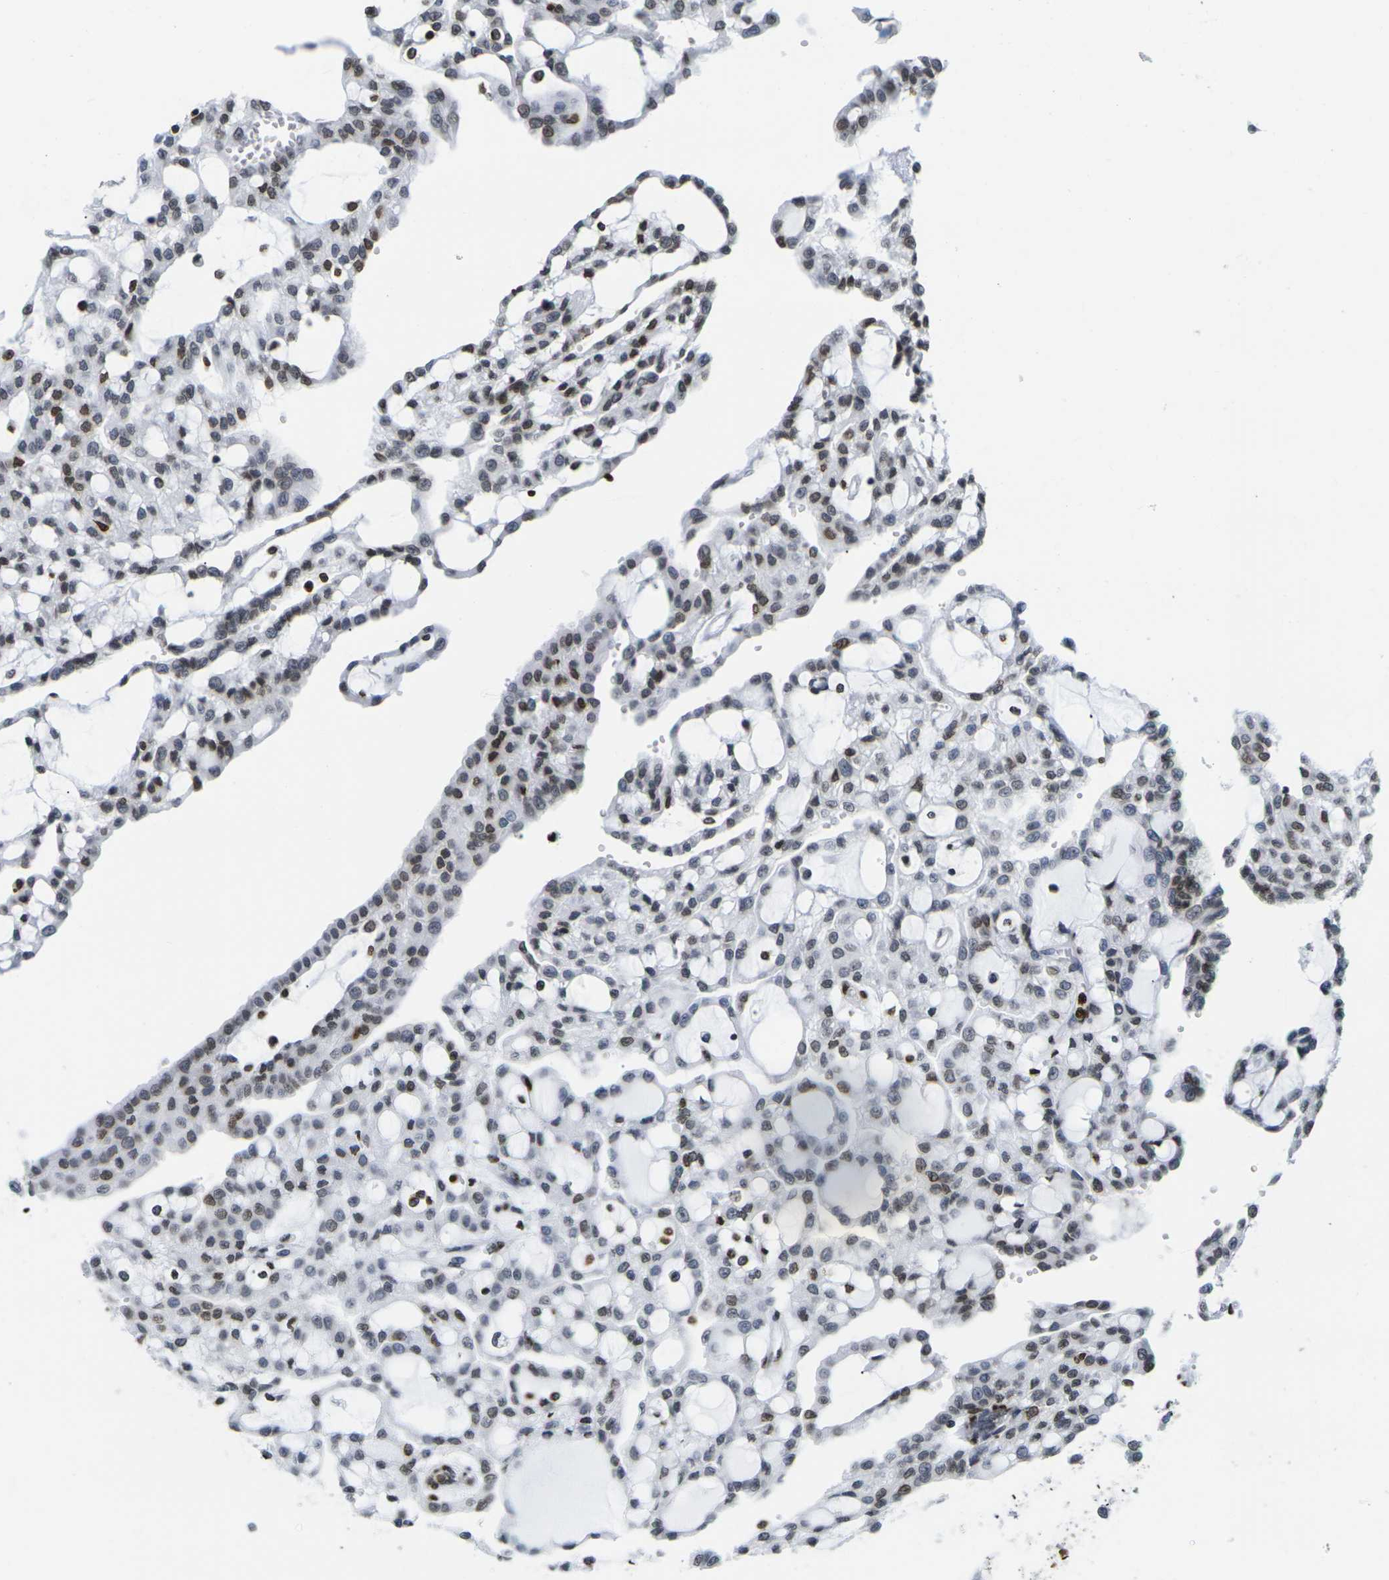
{"staining": {"intensity": "moderate", "quantity": "25%-75%", "location": "nuclear"}, "tissue": "renal cancer", "cell_type": "Tumor cells", "image_type": "cancer", "snomed": [{"axis": "morphology", "description": "Adenocarcinoma, NOS"}, {"axis": "topography", "description": "Kidney"}], "caption": "The image shows immunohistochemical staining of renal cancer. There is moderate nuclear staining is seen in about 25%-75% of tumor cells.", "gene": "H2AC21", "patient": {"sex": "male", "age": 63}}